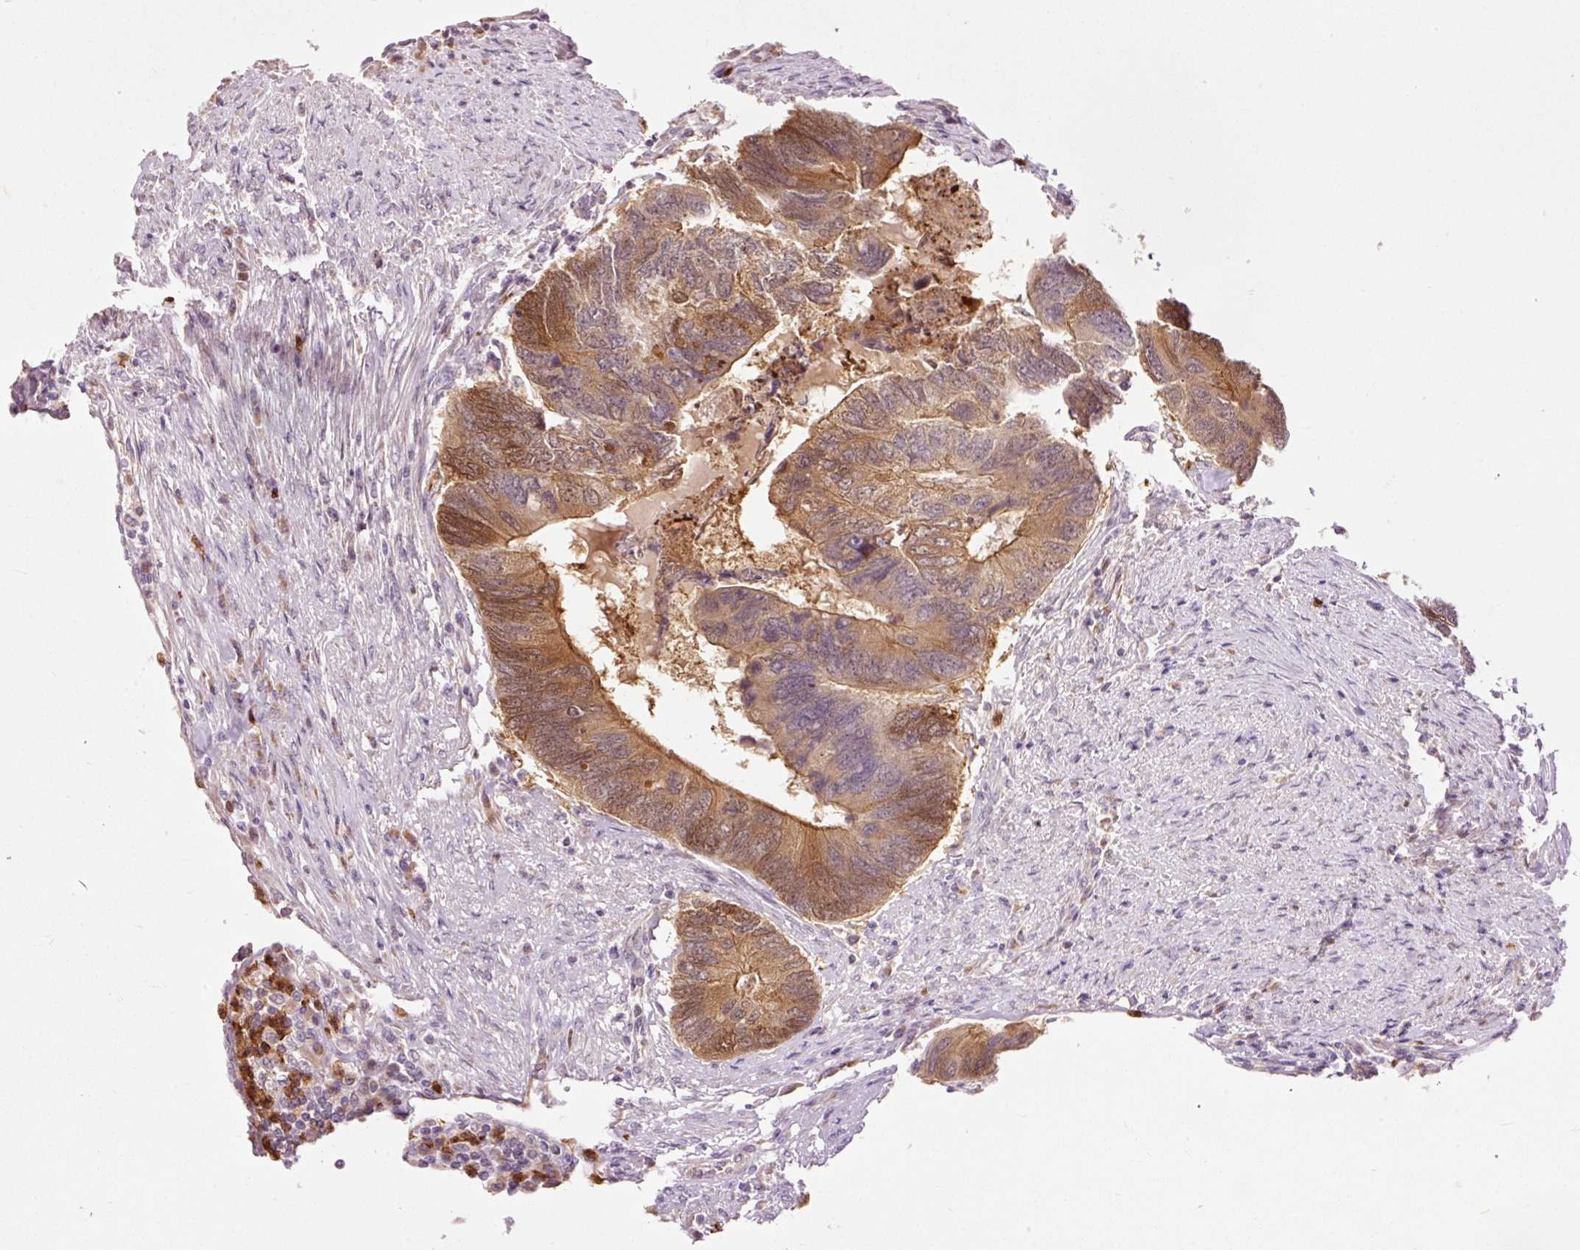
{"staining": {"intensity": "moderate", "quantity": ">75%", "location": "cytoplasmic/membranous,nuclear"}, "tissue": "colorectal cancer", "cell_type": "Tumor cells", "image_type": "cancer", "snomed": [{"axis": "morphology", "description": "Adenocarcinoma, NOS"}, {"axis": "topography", "description": "Colon"}], "caption": "Protein expression analysis of human colorectal adenocarcinoma reveals moderate cytoplasmic/membranous and nuclear staining in about >75% of tumor cells.", "gene": "PRDX5", "patient": {"sex": "female", "age": 67}}